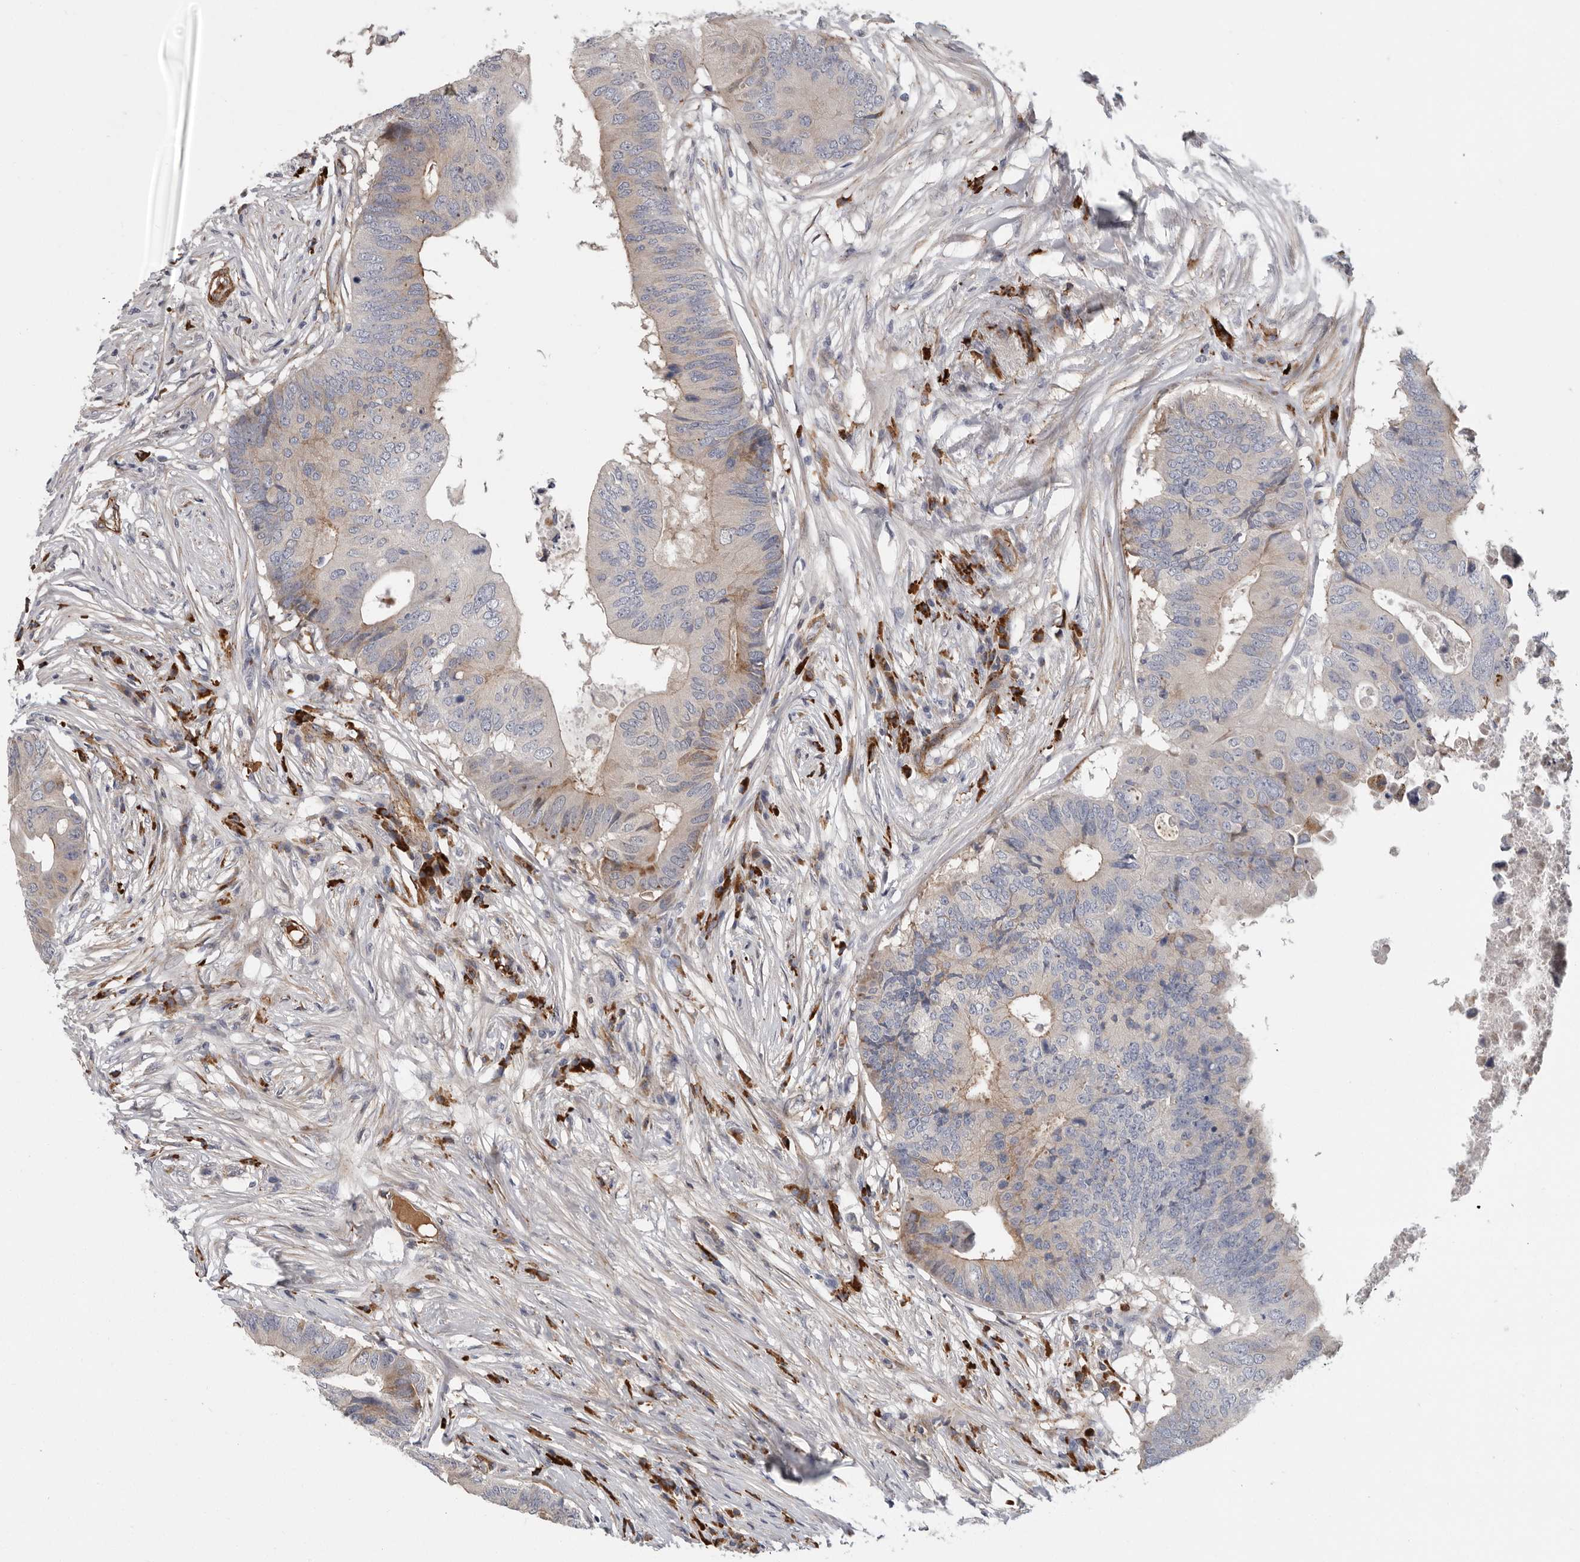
{"staining": {"intensity": "moderate", "quantity": "<25%", "location": "cytoplasmic/membranous"}, "tissue": "colorectal cancer", "cell_type": "Tumor cells", "image_type": "cancer", "snomed": [{"axis": "morphology", "description": "Adenocarcinoma, NOS"}, {"axis": "topography", "description": "Colon"}], "caption": "An immunohistochemistry (IHC) histopathology image of tumor tissue is shown. Protein staining in brown labels moderate cytoplasmic/membranous positivity in adenocarcinoma (colorectal) within tumor cells.", "gene": "ATXN3L", "patient": {"sex": "male", "age": 71}}